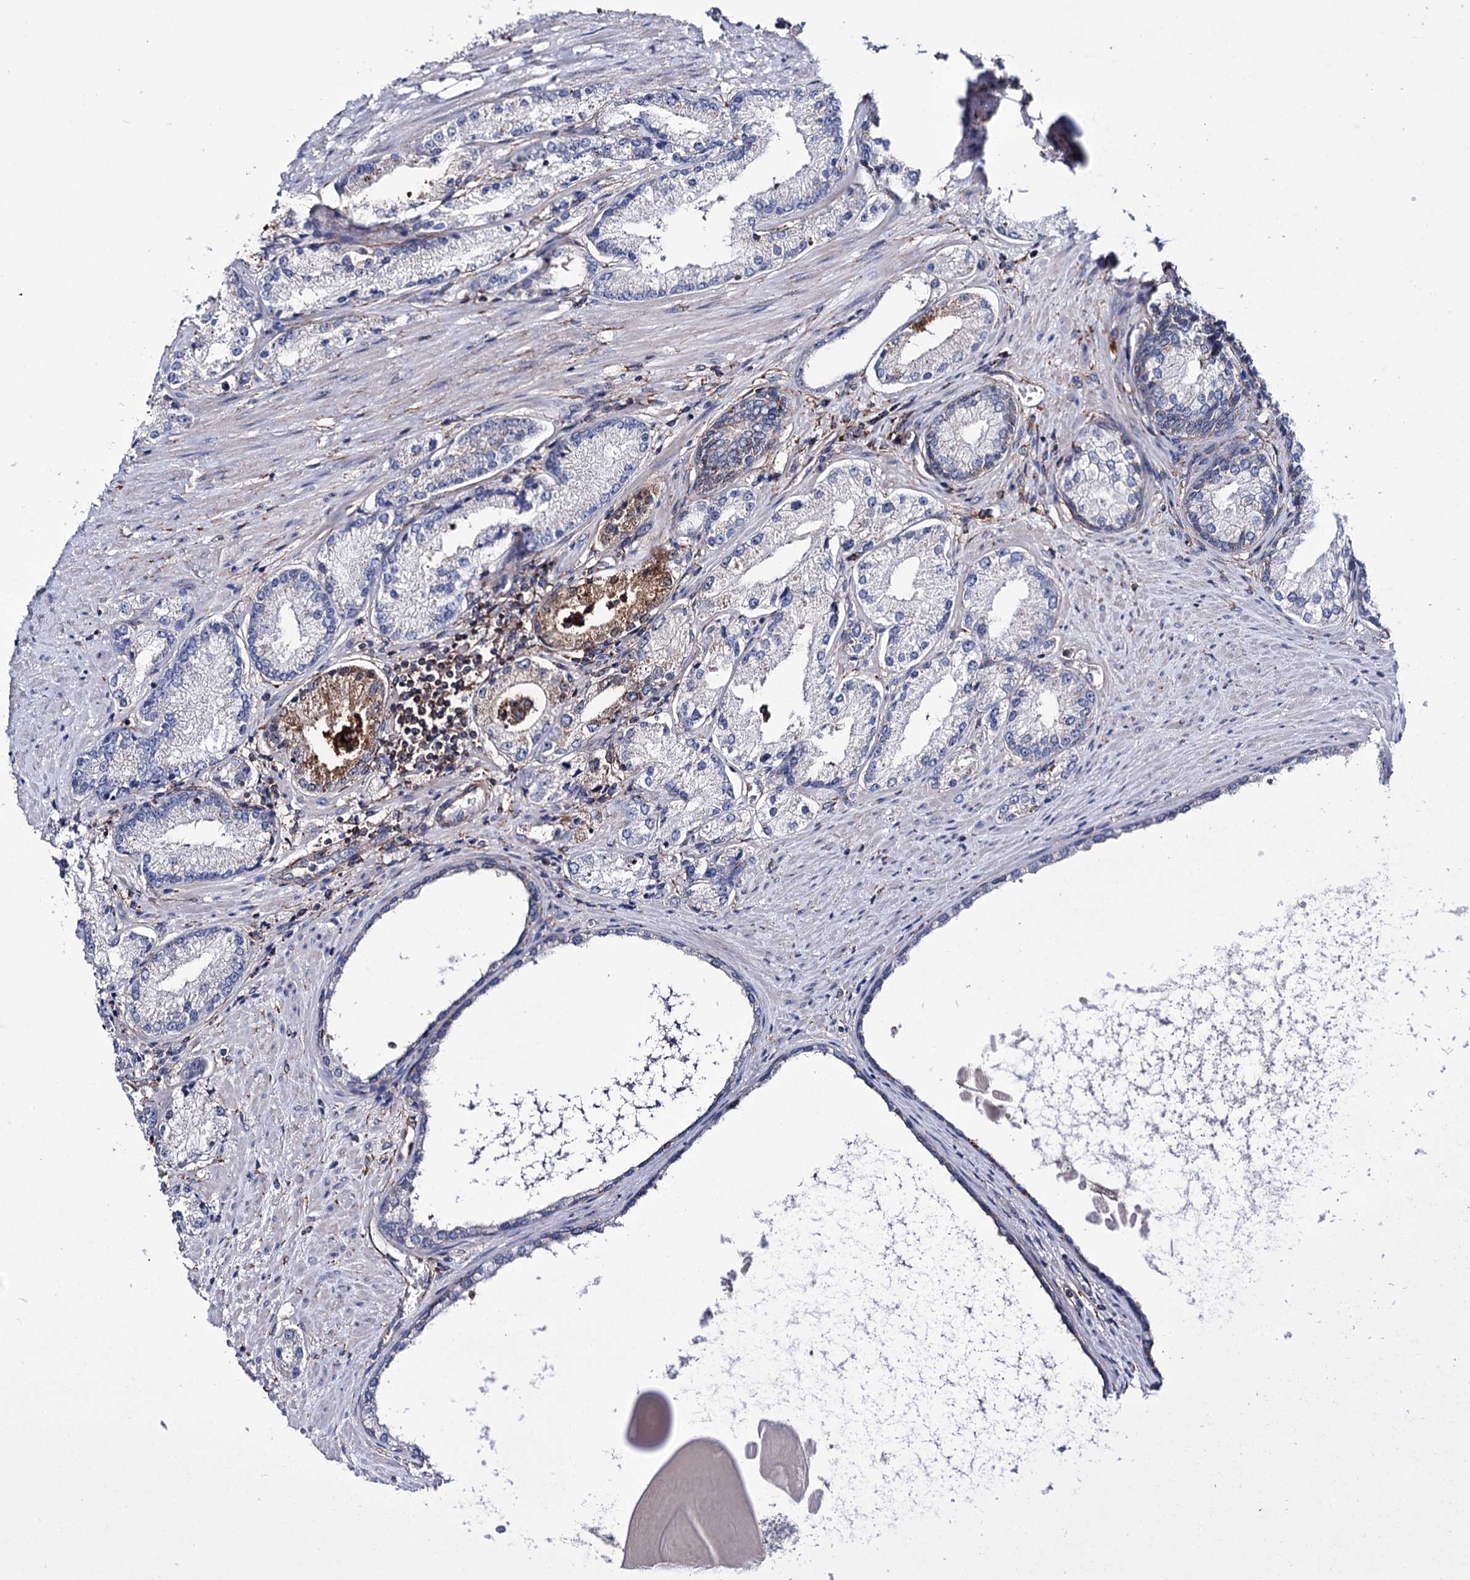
{"staining": {"intensity": "moderate", "quantity": "<25%", "location": "cytoplasmic/membranous"}, "tissue": "prostate cancer", "cell_type": "Tumor cells", "image_type": "cancer", "snomed": [{"axis": "morphology", "description": "Adenocarcinoma, High grade"}, {"axis": "topography", "description": "Prostate"}], "caption": "This is a micrograph of immunohistochemistry (IHC) staining of prostate adenocarcinoma (high-grade), which shows moderate expression in the cytoplasmic/membranous of tumor cells.", "gene": "DEF6", "patient": {"sex": "male", "age": 66}}